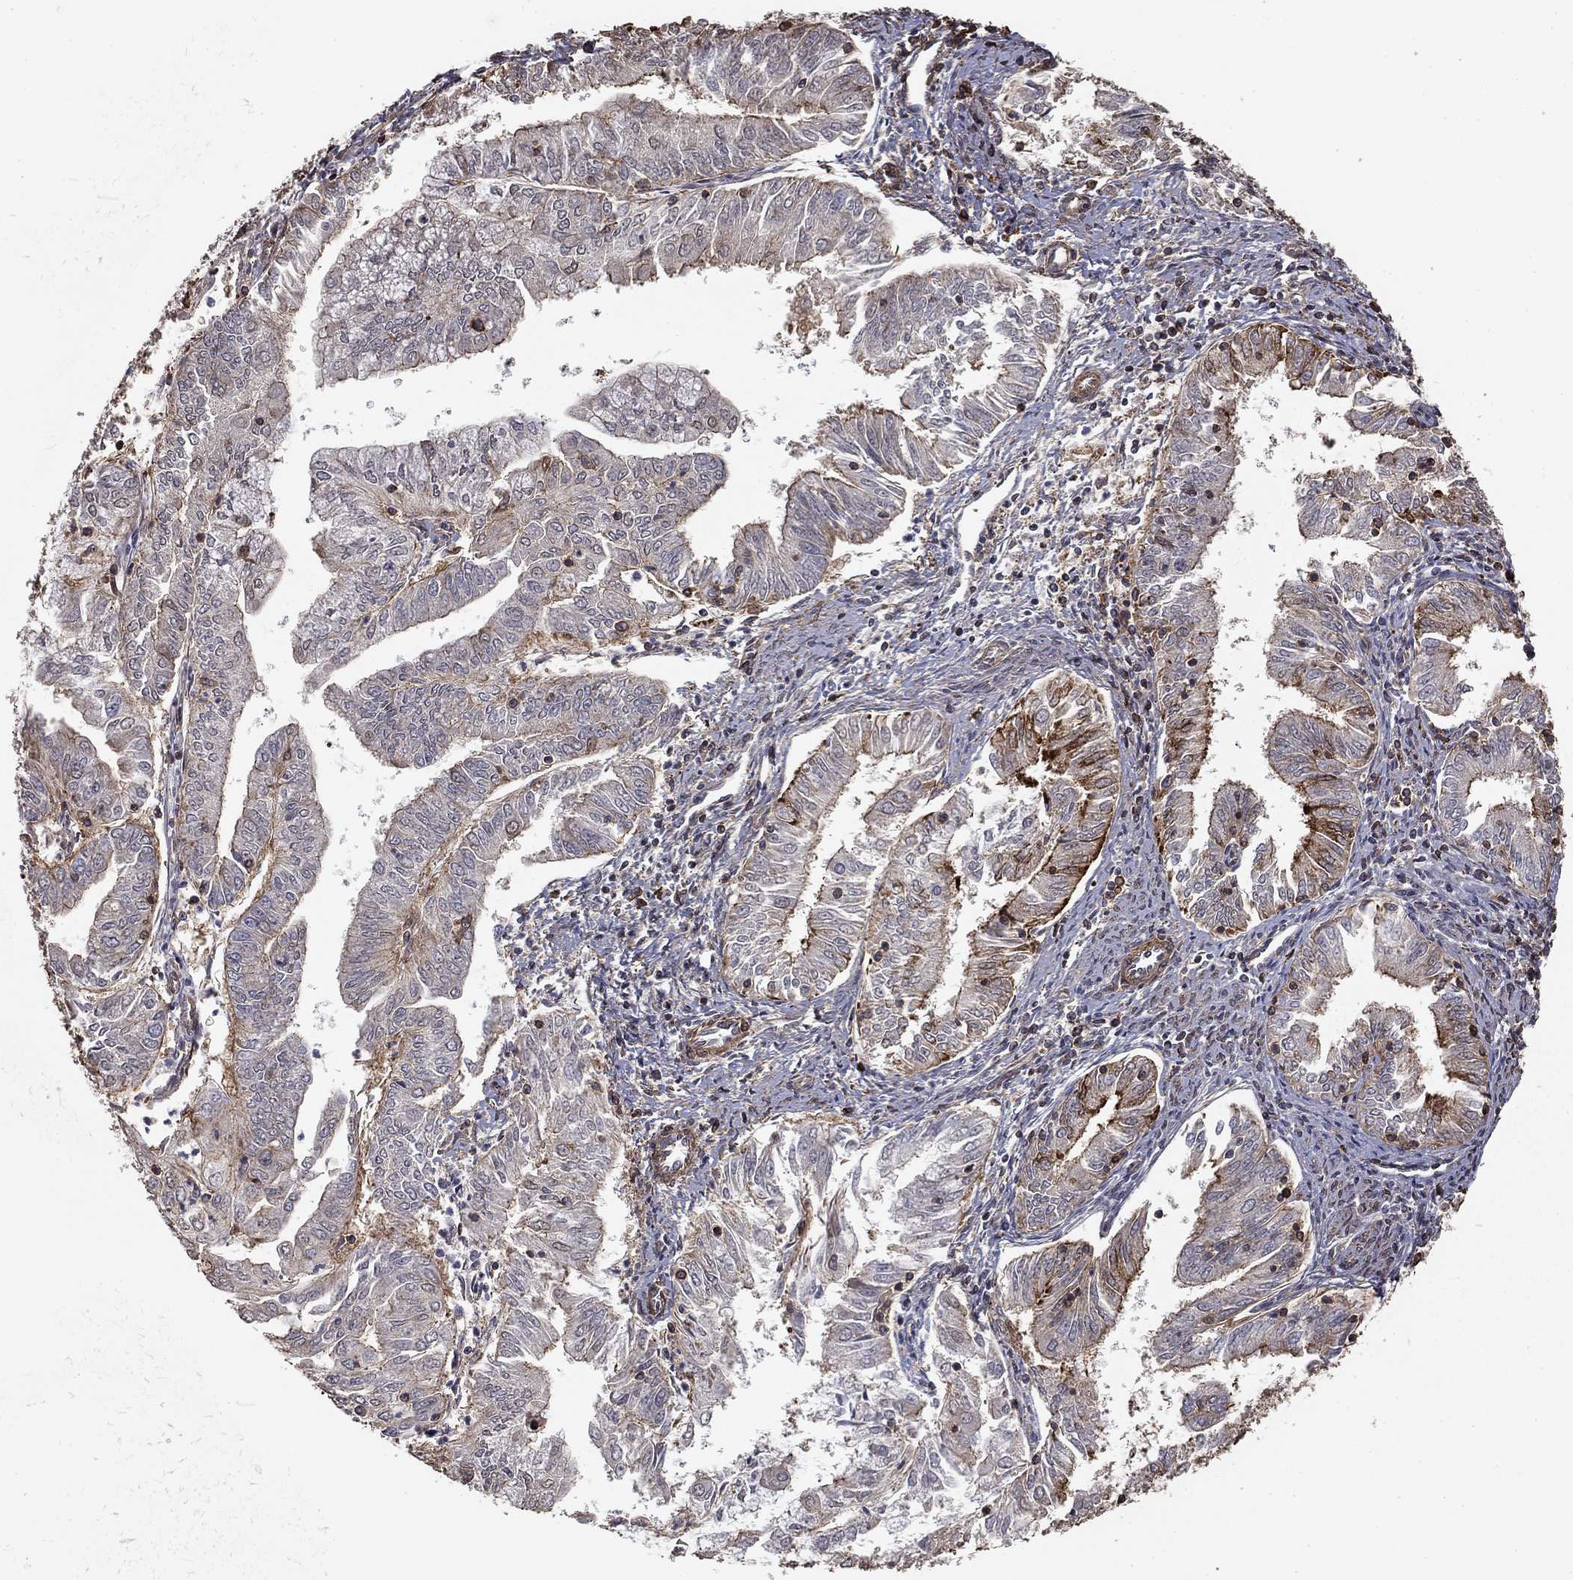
{"staining": {"intensity": "moderate", "quantity": "<25%", "location": "cytoplasmic/membranous"}, "tissue": "endometrial cancer", "cell_type": "Tumor cells", "image_type": "cancer", "snomed": [{"axis": "morphology", "description": "Adenocarcinoma, NOS"}, {"axis": "topography", "description": "Endometrium"}], "caption": "A brown stain shows moderate cytoplasmic/membranous staining of a protein in endometrial cancer tumor cells.", "gene": "HABP4", "patient": {"sex": "female", "age": 56}}